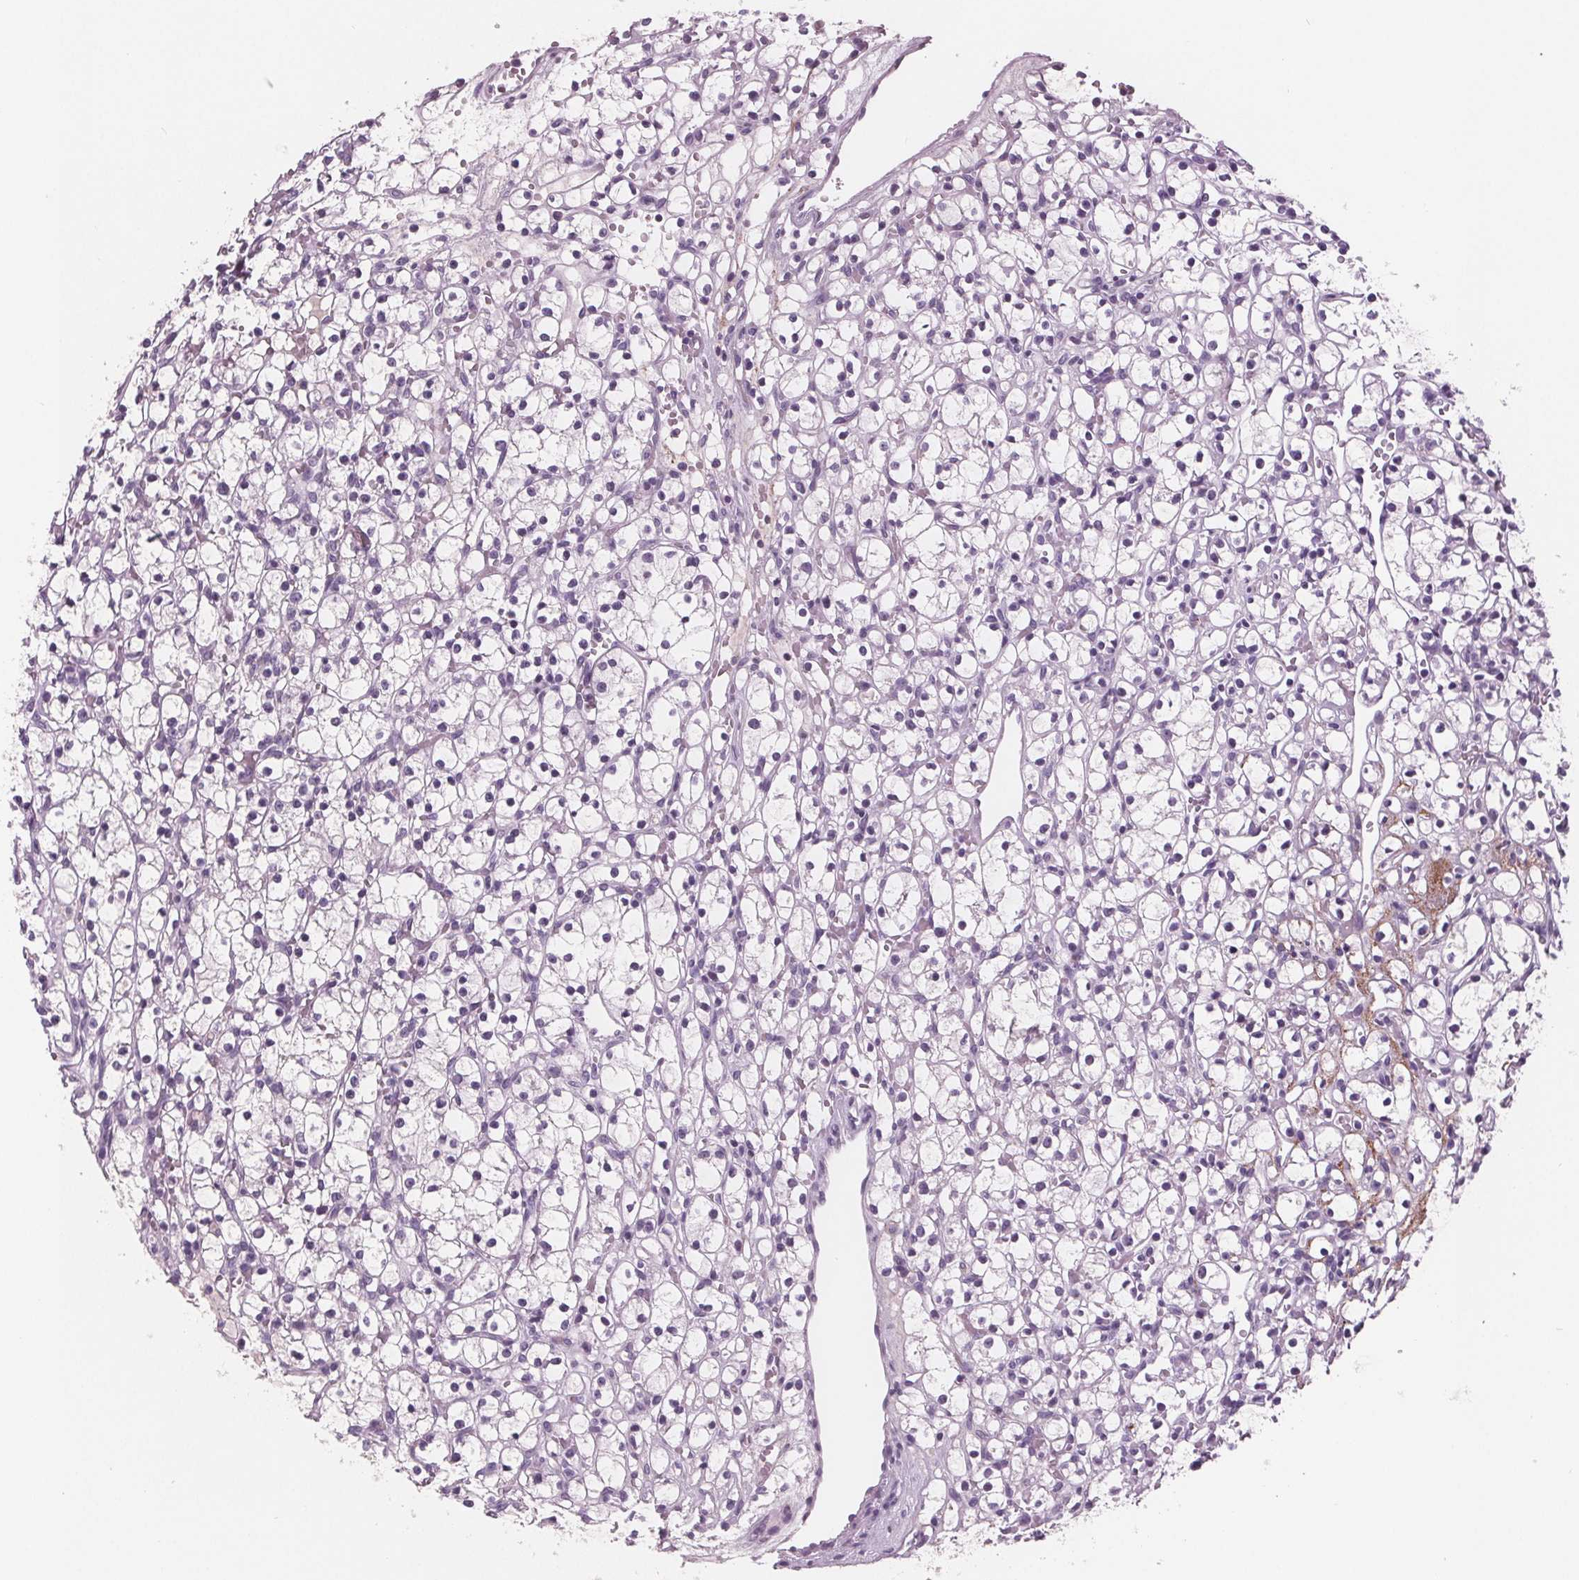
{"staining": {"intensity": "negative", "quantity": "none", "location": "none"}, "tissue": "renal cancer", "cell_type": "Tumor cells", "image_type": "cancer", "snomed": [{"axis": "morphology", "description": "Adenocarcinoma, NOS"}, {"axis": "topography", "description": "Kidney"}], "caption": "Immunohistochemistry of human renal cancer (adenocarcinoma) demonstrates no positivity in tumor cells. (DAB IHC with hematoxylin counter stain).", "gene": "AMBP", "patient": {"sex": "female", "age": 59}}